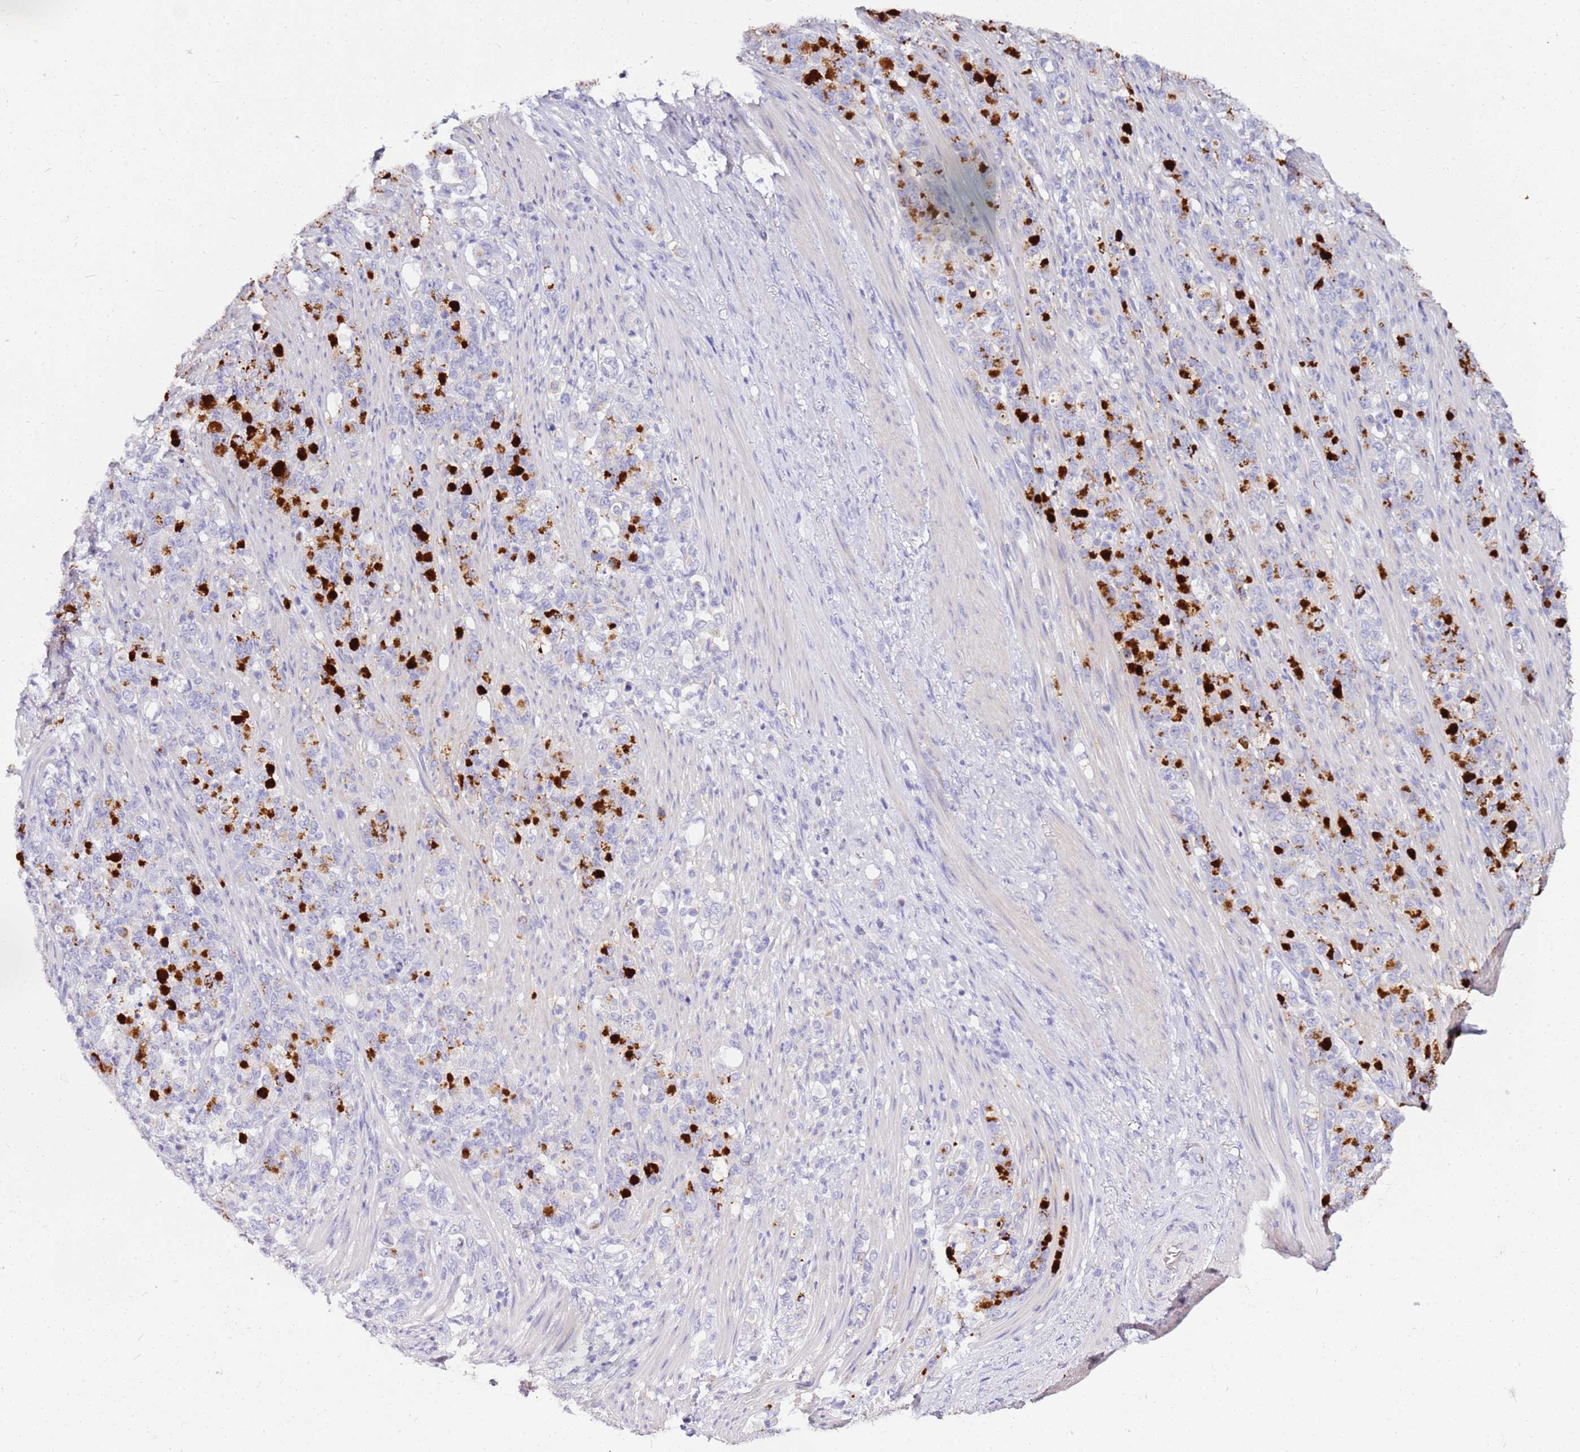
{"staining": {"intensity": "strong", "quantity": "<25%", "location": "cytoplasmic/membranous"}, "tissue": "stomach cancer", "cell_type": "Tumor cells", "image_type": "cancer", "snomed": [{"axis": "morphology", "description": "Normal tissue, NOS"}, {"axis": "morphology", "description": "Adenocarcinoma, NOS"}, {"axis": "topography", "description": "Stomach"}], "caption": "Adenocarcinoma (stomach) stained for a protein (brown) demonstrates strong cytoplasmic/membranous positive expression in approximately <25% of tumor cells.", "gene": "DCDC2B", "patient": {"sex": "female", "age": 79}}